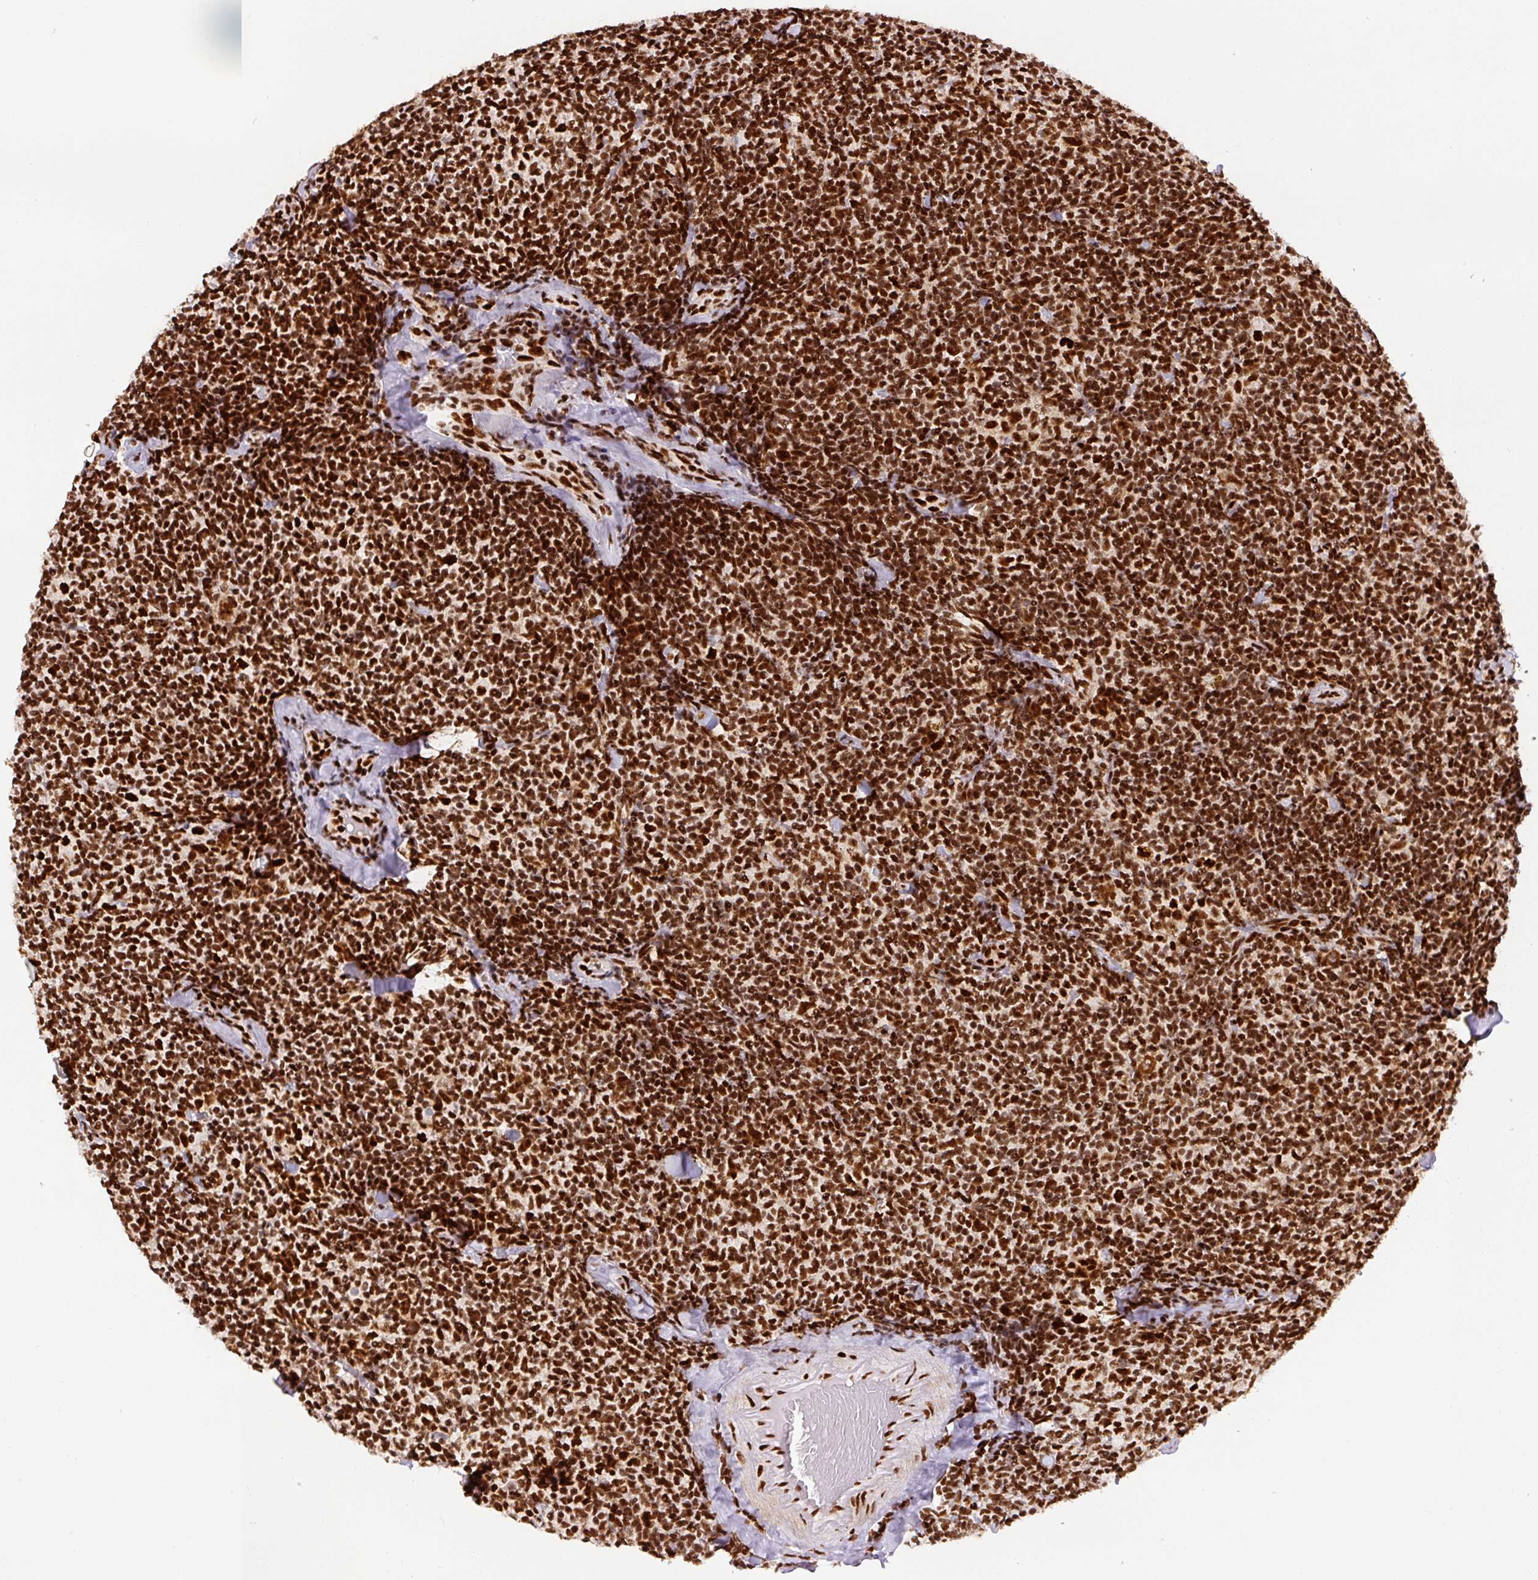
{"staining": {"intensity": "strong", "quantity": ">75%", "location": "nuclear"}, "tissue": "lymphoma", "cell_type": "Tumor cells", "image_type": "cancer", "snomed": [{"axis": "morphology", "description": "Malignant lymphoma, non-Hodgkin's type, Low grade"}, {"axis": "topography", "description": "Lymph node"}], "caption": "This is an image of IHC staining of lymphoma, which shows strong staining in the nuclear of tumor cells.", "gene": "FUS", "patient": {"sex": "female", "age": 56}}